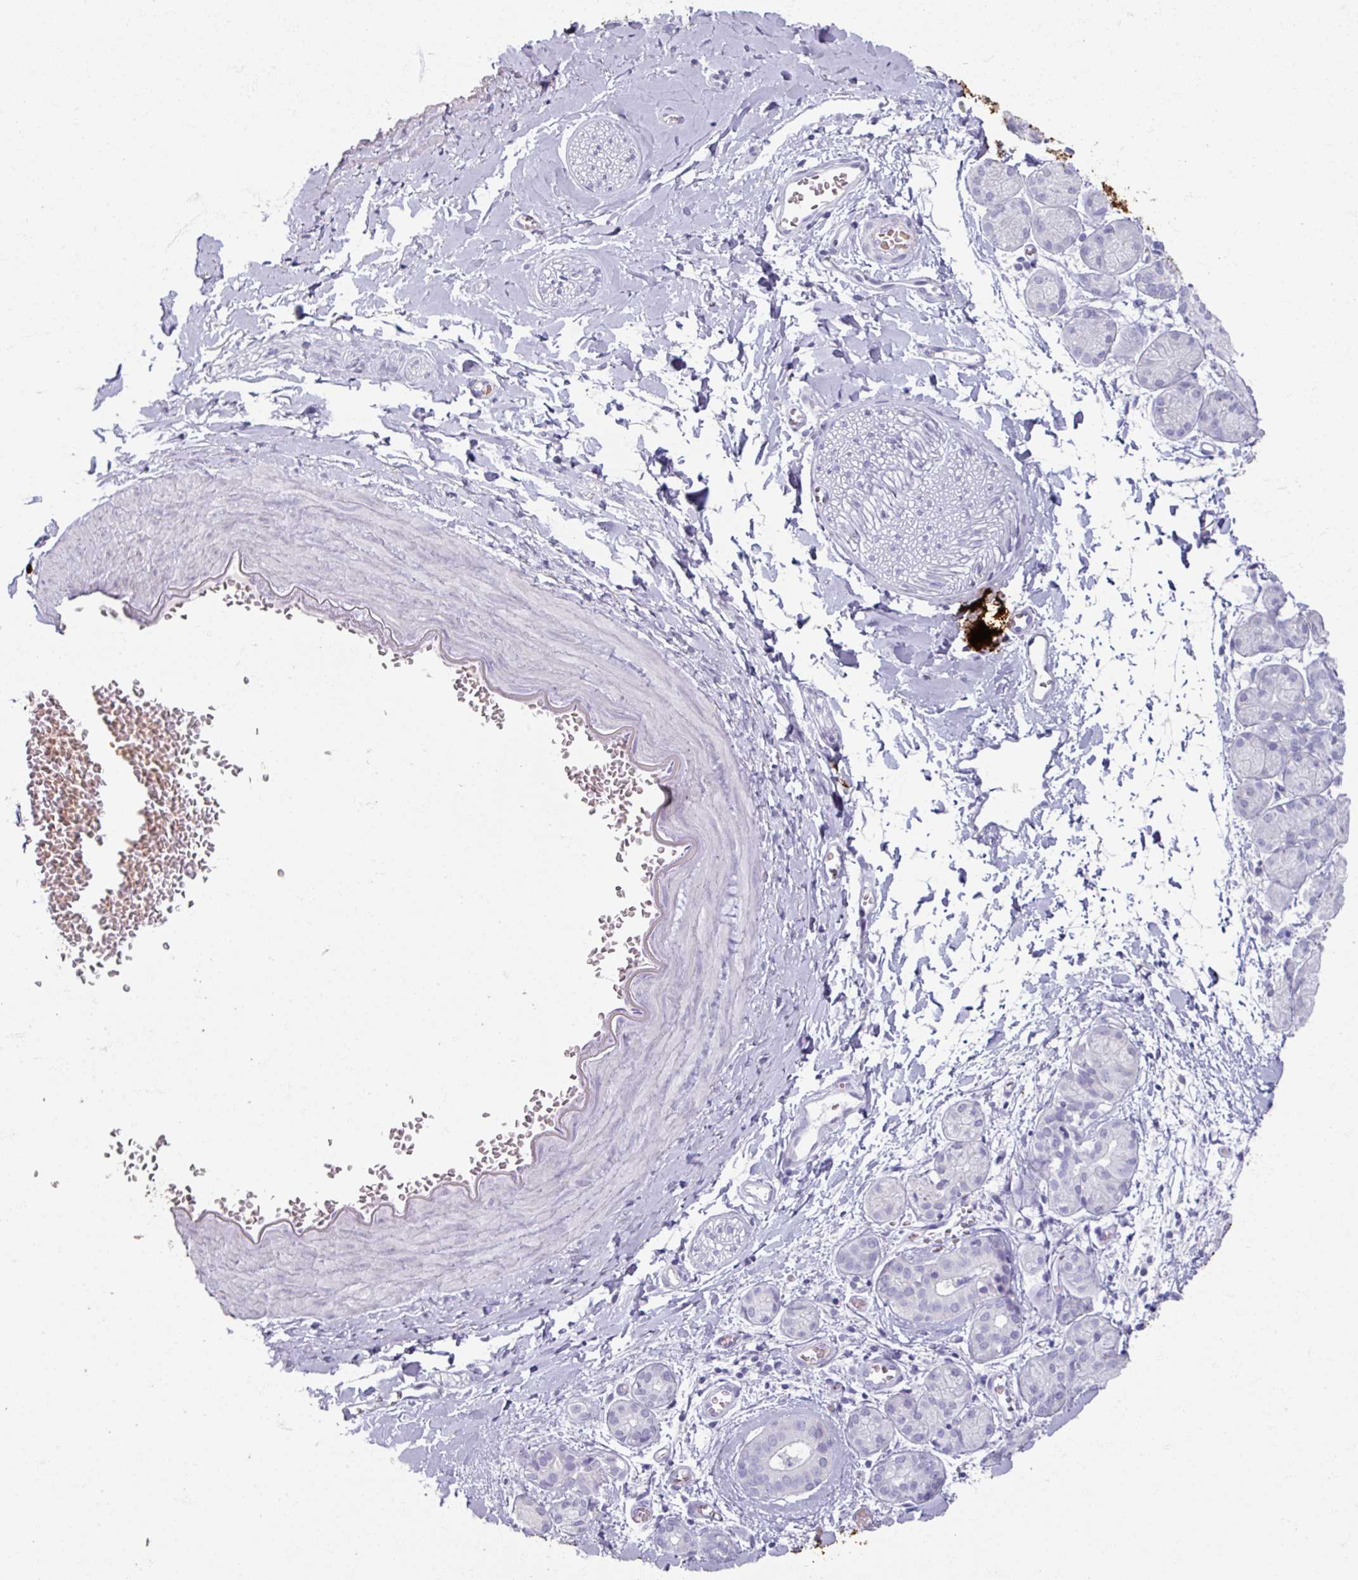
{"staining": {"intensity": "negative", "quantity": "none", "location": "none"}, "tissue": "adipose tissue", "cell_type": "Adipocytes", "image_type": "normal", "snomed": [{"axis": "morphology", "description": "Normal tissue, NOS"}, {"axis": "topography", "description": "Salivary gland"}, {"axis": "topography", "description": "Peripheral nerve tissue"}], "caption": "IHC histopathology image of benign adipose tissue: human adipose tissue stained with DAB demonstrates no significant protein positivity in adipocytes. Nuclei are stained in blue.", "gene": "TG", "patient": {"sex": "female", "age": 24}}